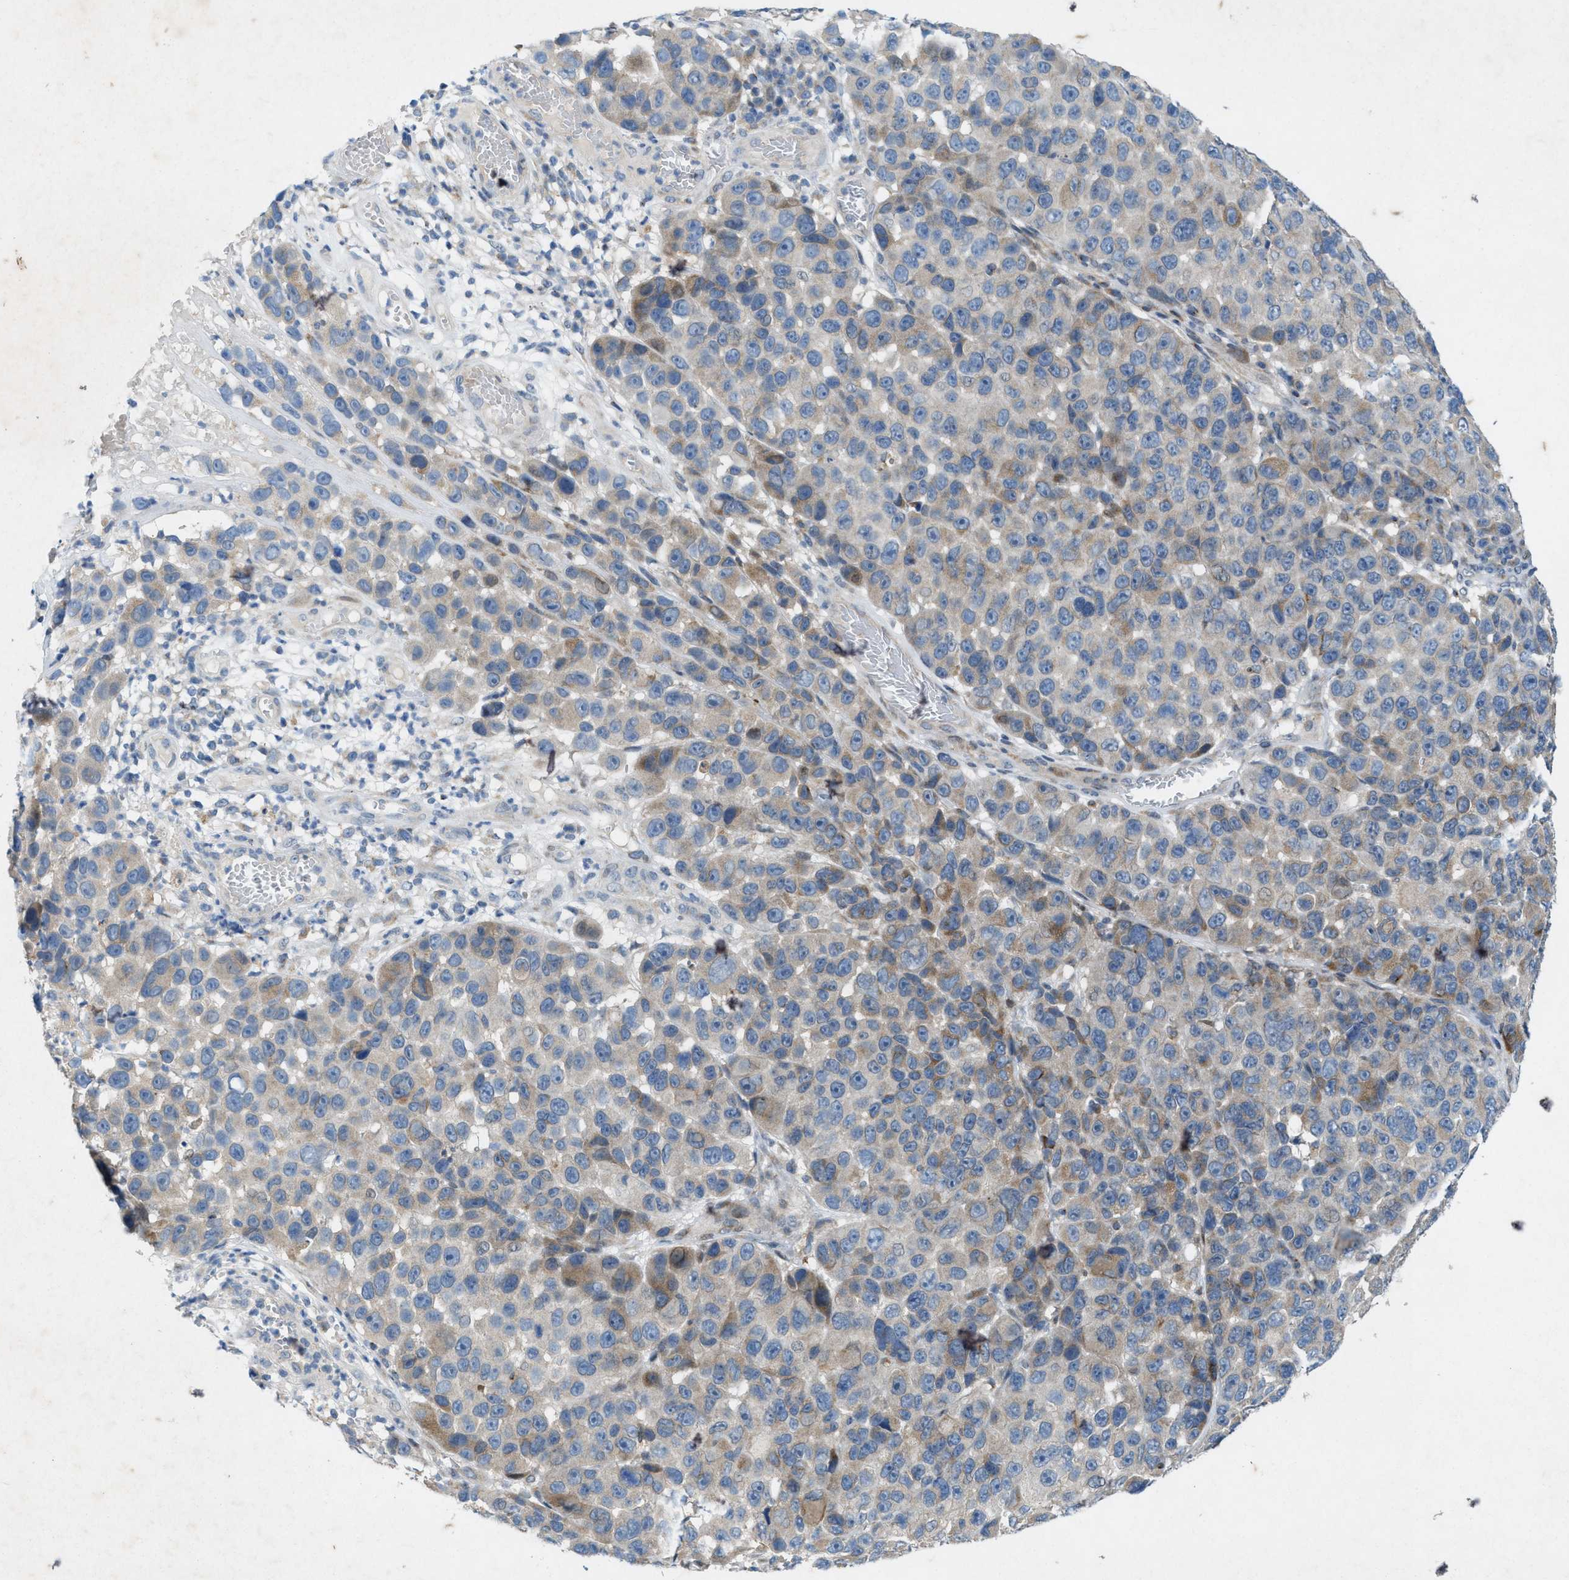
{"staining": {"intensity": "moderate", "quantity": "<25%", "location": "cytoplasmic/membranous"}, "tissue": "melanoma", "cell_type": "Tumor cells", "image_type": "cancer", "snomed": [{"axis": "morphology", "description": "Malignant melanoma, NOS"}, {"axis": "topography", "description": "Skin"}], "caption": "Protein staining of malignant melanoma tissue demonstrates moderate cytoplasmic/membranous staining in approximately <25% of tumor cells. (brown staining indicates protein expression, while blue staining denotes nuclei).", "gene": "URGCP", "patient": {"sex": "male", "age": 53}}